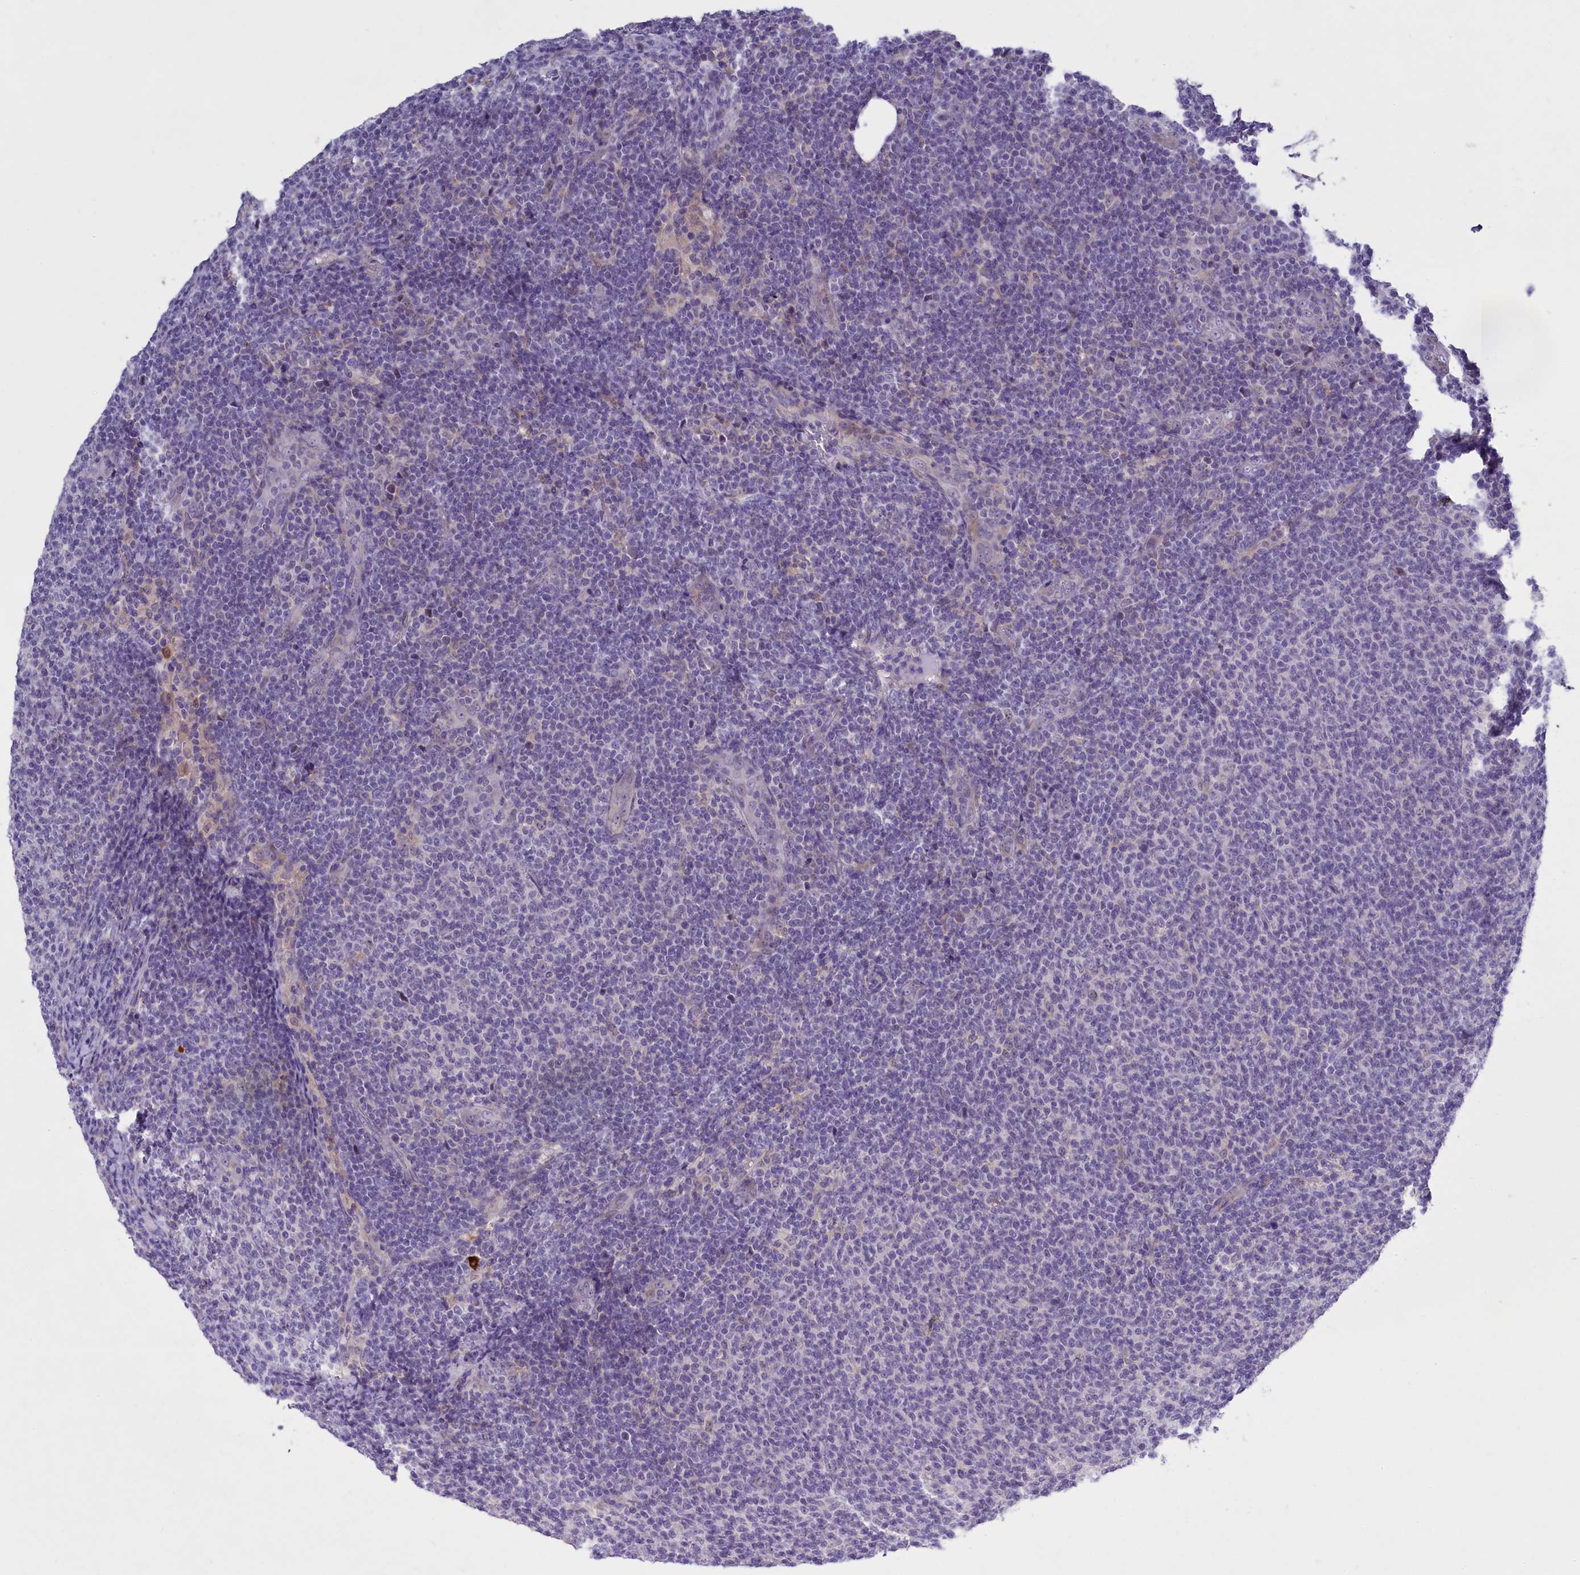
{"staining": {"intensity": "negative", "quantity": "none", "location": "none"}, "tissue": "lymphoma", "cell_type": "Tumor cells", "image_type": "cancer", "snomed": [{"axis": "morphology", "description": "Malignant lymphoma, non-Hodgkin's type, Low grade"}, {"axis": "topography", "description": "Lymph node"}], "caption": "This is an immunohistochemistry photomicrograph of human lymphoma. There is no staining in tumor cells.", "gene": "ENPP6", "patient": {"sex": "male", "age": 66}}